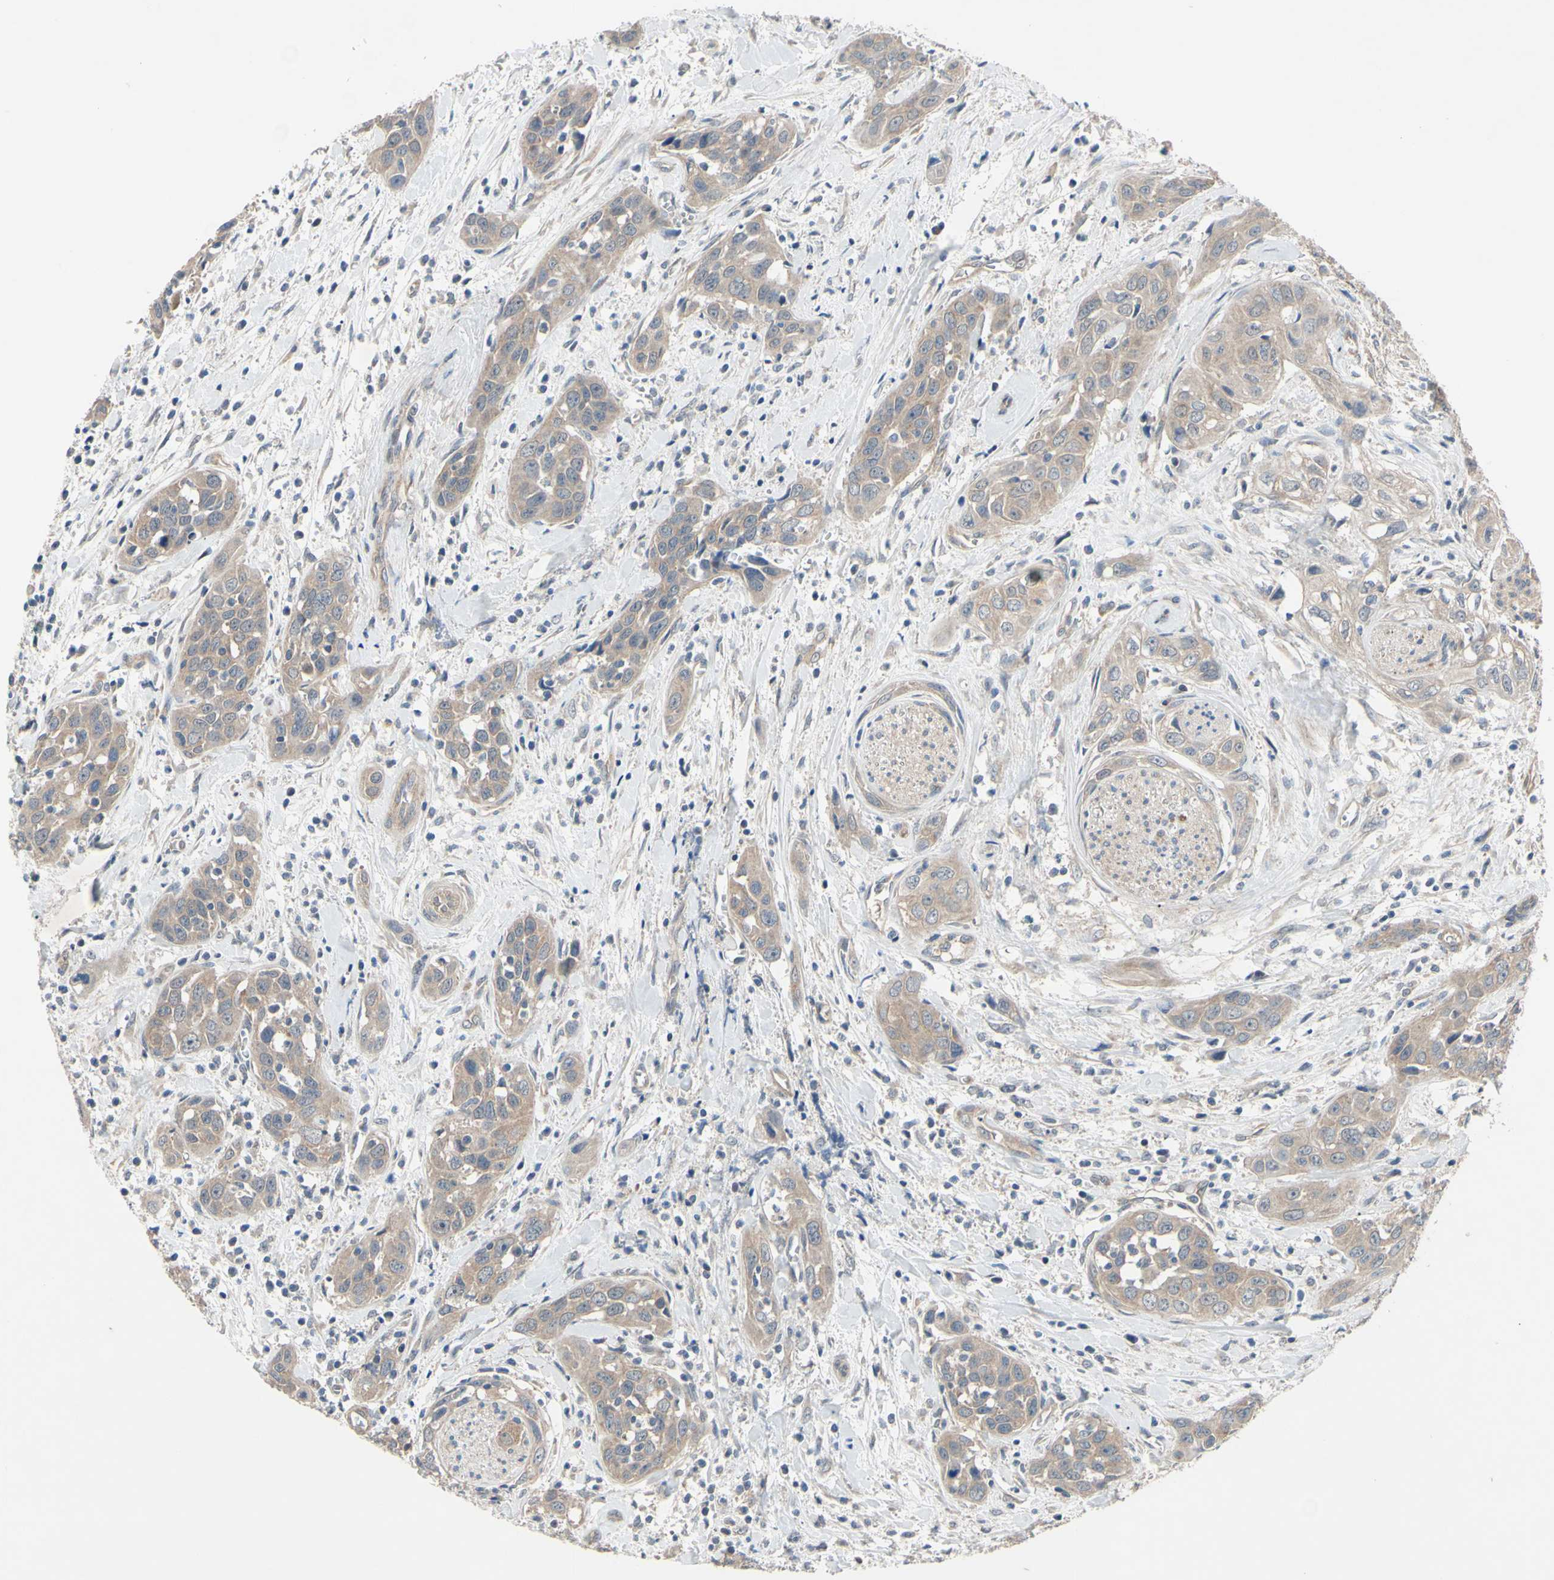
{"staining": {"intensity": "weak", "quantity": ">75%", "location": "cytoplasmic/membranous"}, "tissue": "head and neck cancer", "cell_type": "Tumor cells", "image_type": "cancer", "snomed": [{"axis": "morphology", "description": "Squamous cell carcinoma, NOS"}, {"axis": "topography", "description": "Oral tissue"}, {"axis": "topography", "description": "Head-Neck"}], "caption": "This histopathology image shows head and neck cancer stained with IHC to label a protein in brown. The cytoplasmic/membranous of tumor cells show weak positivity for the protein. Nuclei are counter-stained blue.", "gene": "HILPDA", "patient": {"sex": "female", "age": 50}}